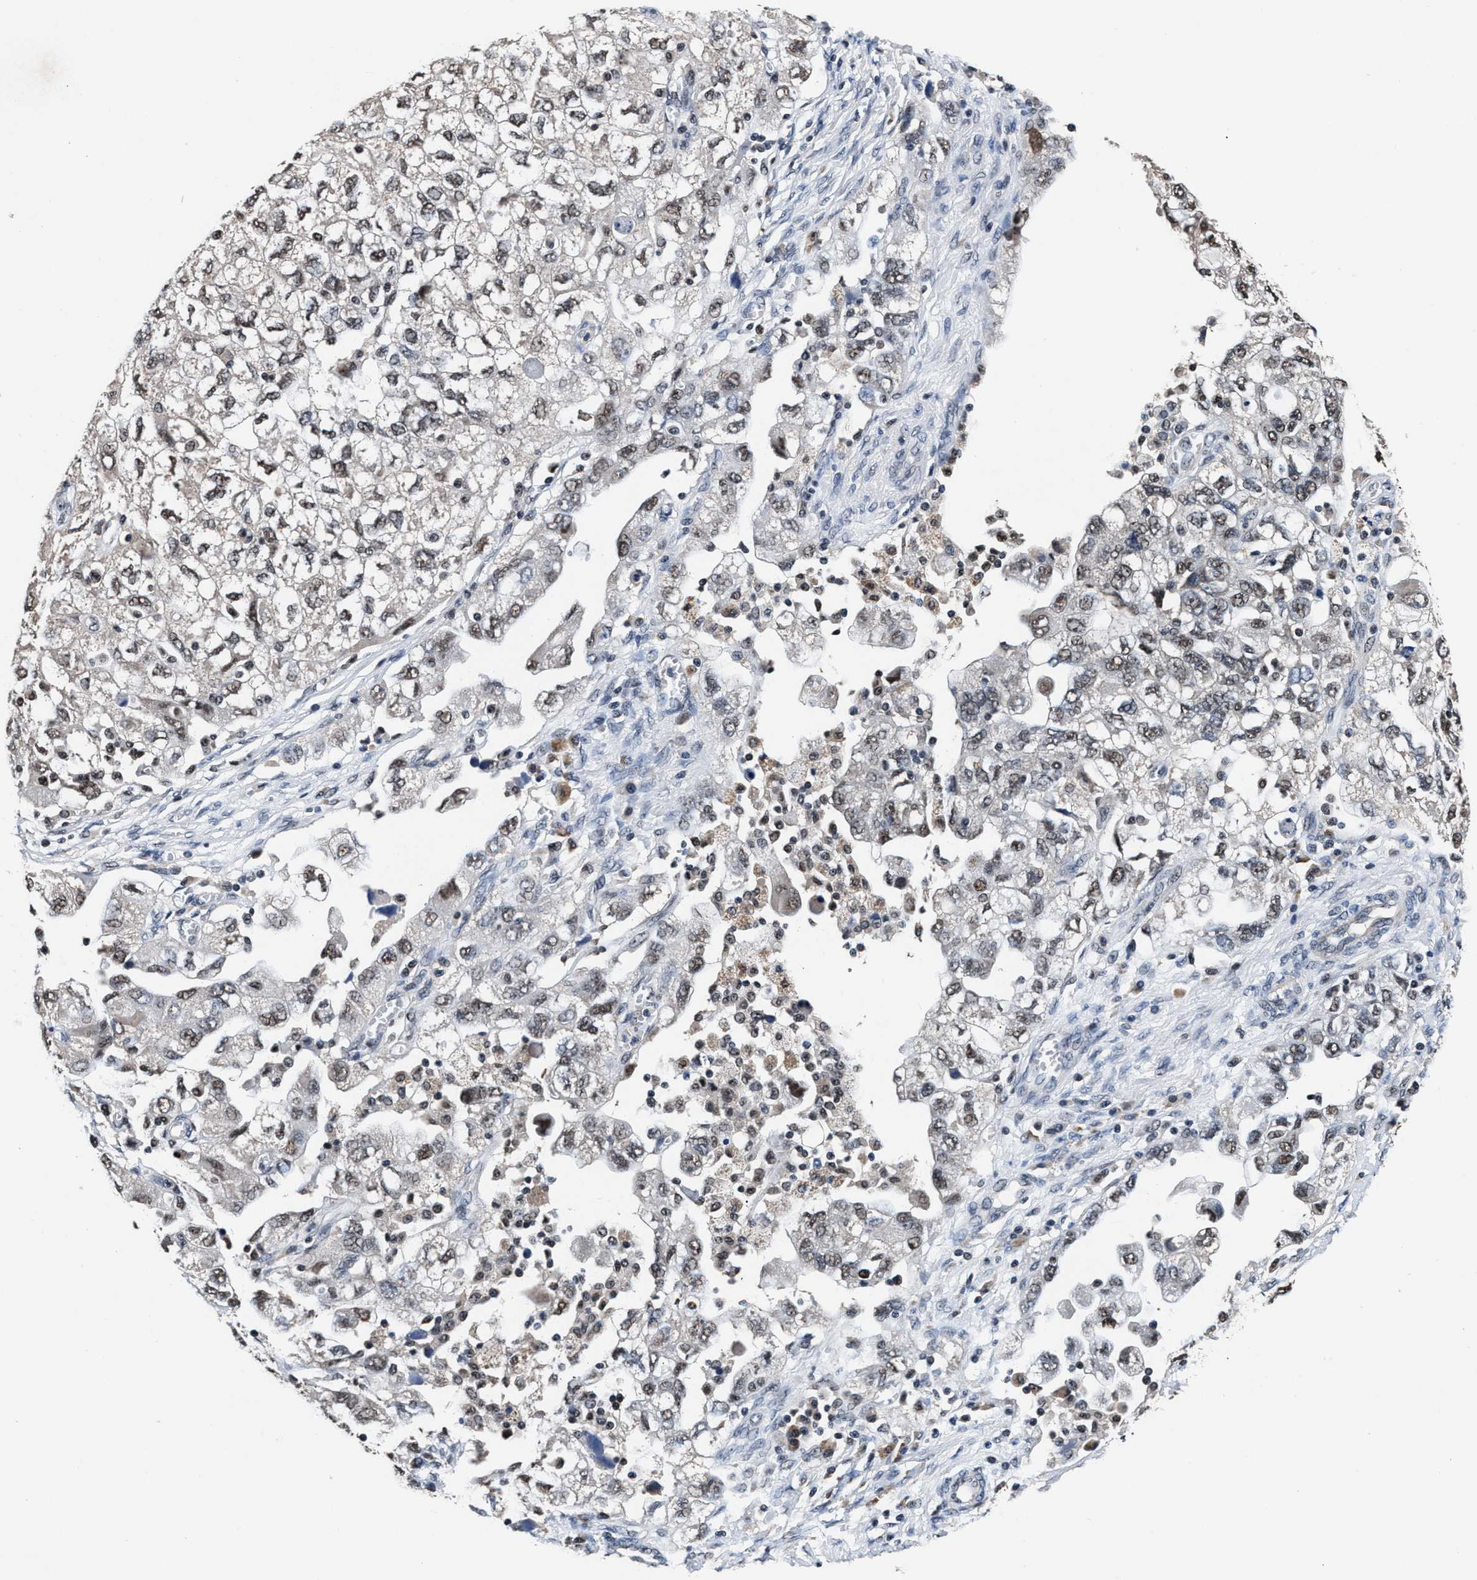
{"staining": {"intensity": "moderate", "quantity": "25%-75%", "location": "nuclear"}, "tissue": "ovarian cancer", "cell_type": "Tumor cells", "image_type": "cancer", "snomed": [{"axis": "morphology", "description": "Carcinoma, NOS"}, {"axis": "morphology", "description": "Cystadenocarcinoma, serous, NOS"}, {"axis": "topography", "description": "Ovary"}], "caption": "Immunohistochemical staining of ovarian cancer (serous cystadenocarcinoma) demonstrates medium levels of moderate nuclear staining in about 25%-75% of tumor cells.", "gene": "USP16", "patient": {"sex": "female", "age": 69}}